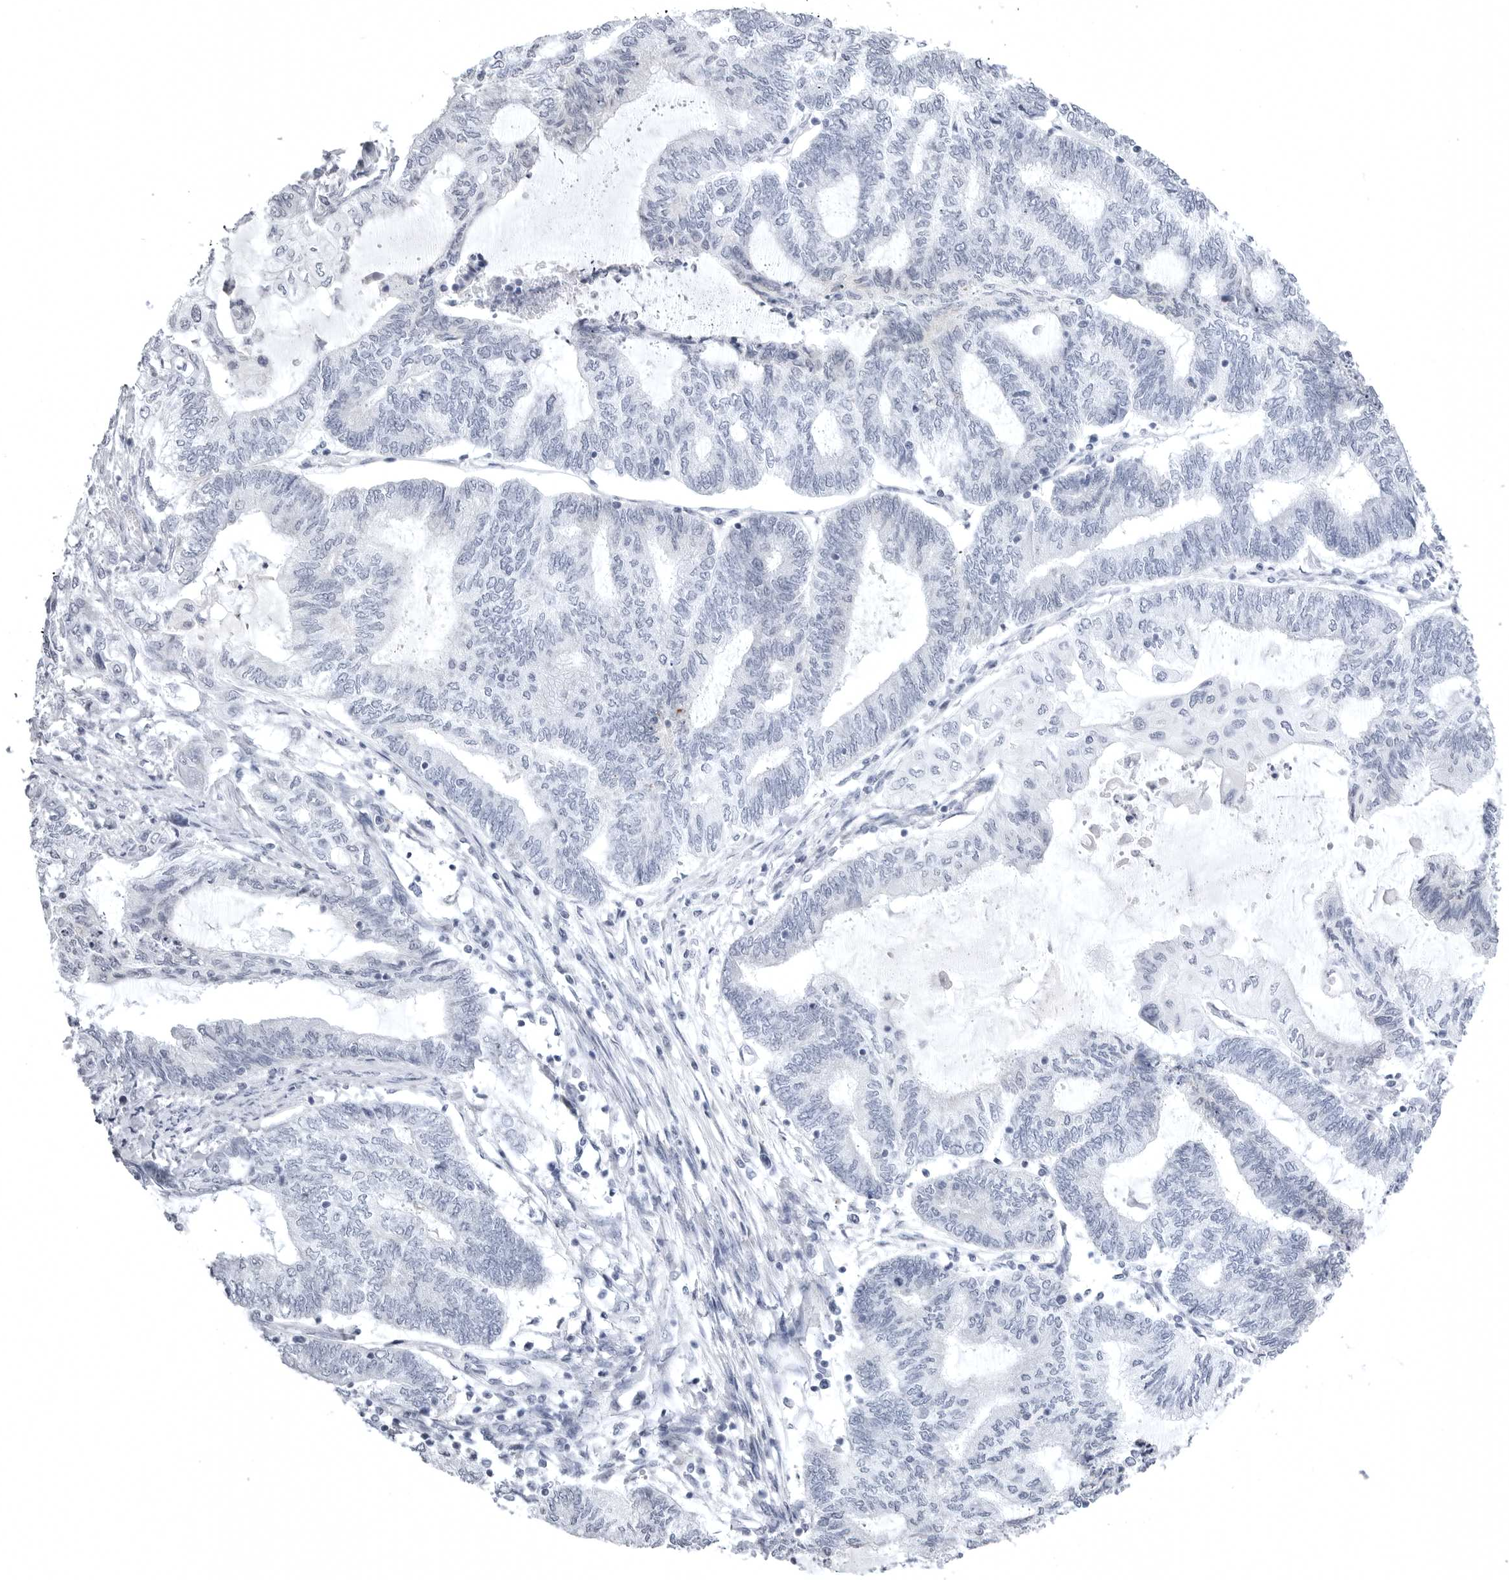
{"staining": {"intensity": "negative", "quantity": "none", "location": "none"}, "tissue": "endometrial cancer", "cell_type": "Tumor cells", "image_type": "cancer", "snomed": [{"axis": "morphology", "description": "Adenocarcinoma, NOS"}, {"axis": "topography", "description": "Uterus"}, {"axis": "topography", "description": "Endometrium"}], "caption": "This is an IHC image of human endometrial adenocarcinoma. There is no staining in tumor cells.", "gene": "TUFM", "patient": {"sex": "female", "age": 70}}